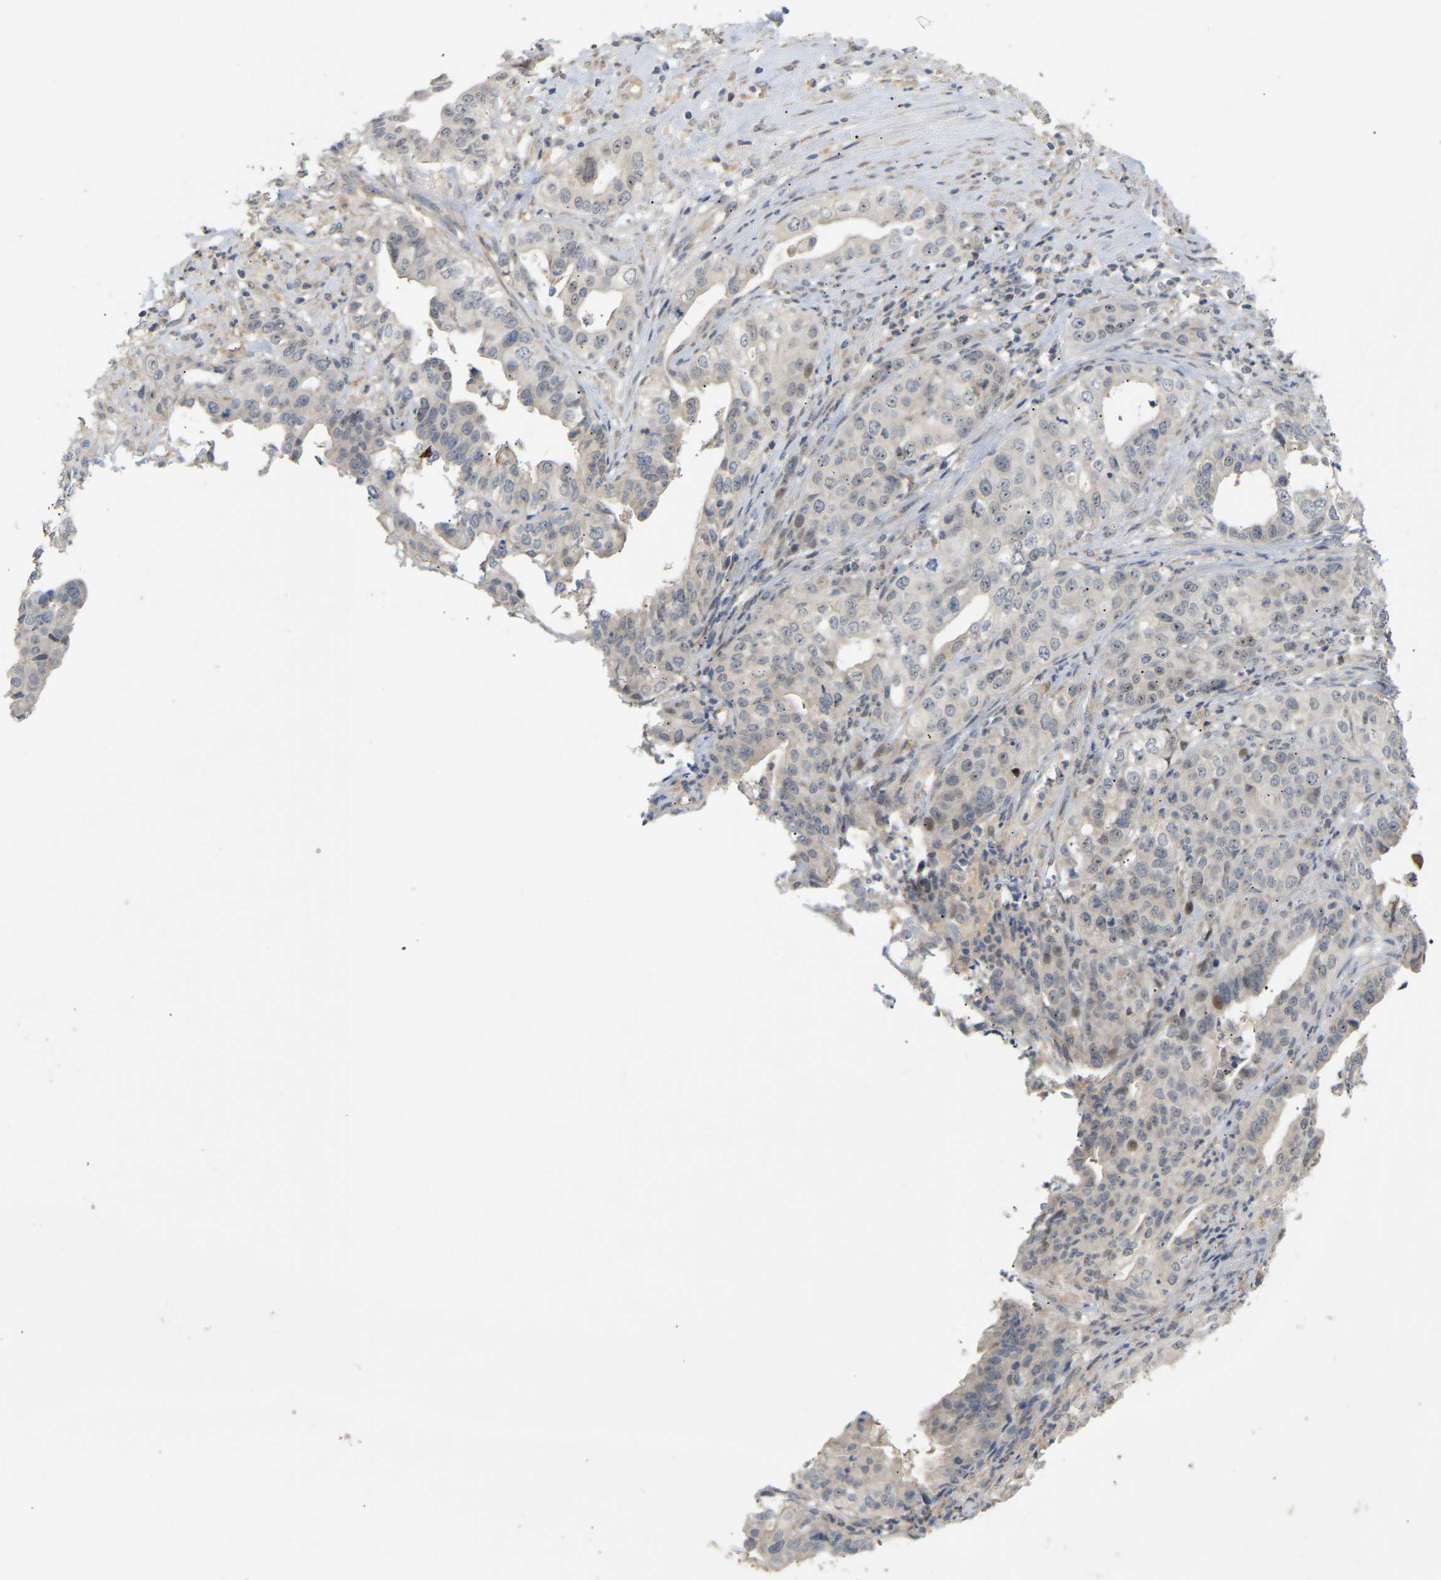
{"staining": {"intensity": "negative", "quantity": "none", "location": "none"}, "tissue": "liver cancer", "cell_type": "Tumor cells", "image_type": "cancer", "snomed": [{"axis": "morphology", "description": "Cholangiocarcinoma"}, {"axis": "topography", "description": "Liver"}], "caption": "Image shows no protein expression in tumor cells of liver cancer (cholangiocarcinoma) tissue. The staining was performed using DAB to visualize the protein expression in brown, while the nuclei were stained in blue with hematoxylin (Magnification: 20x).", "gene": "PTPN4", "patient": {"sex": "female", "age": 61}}